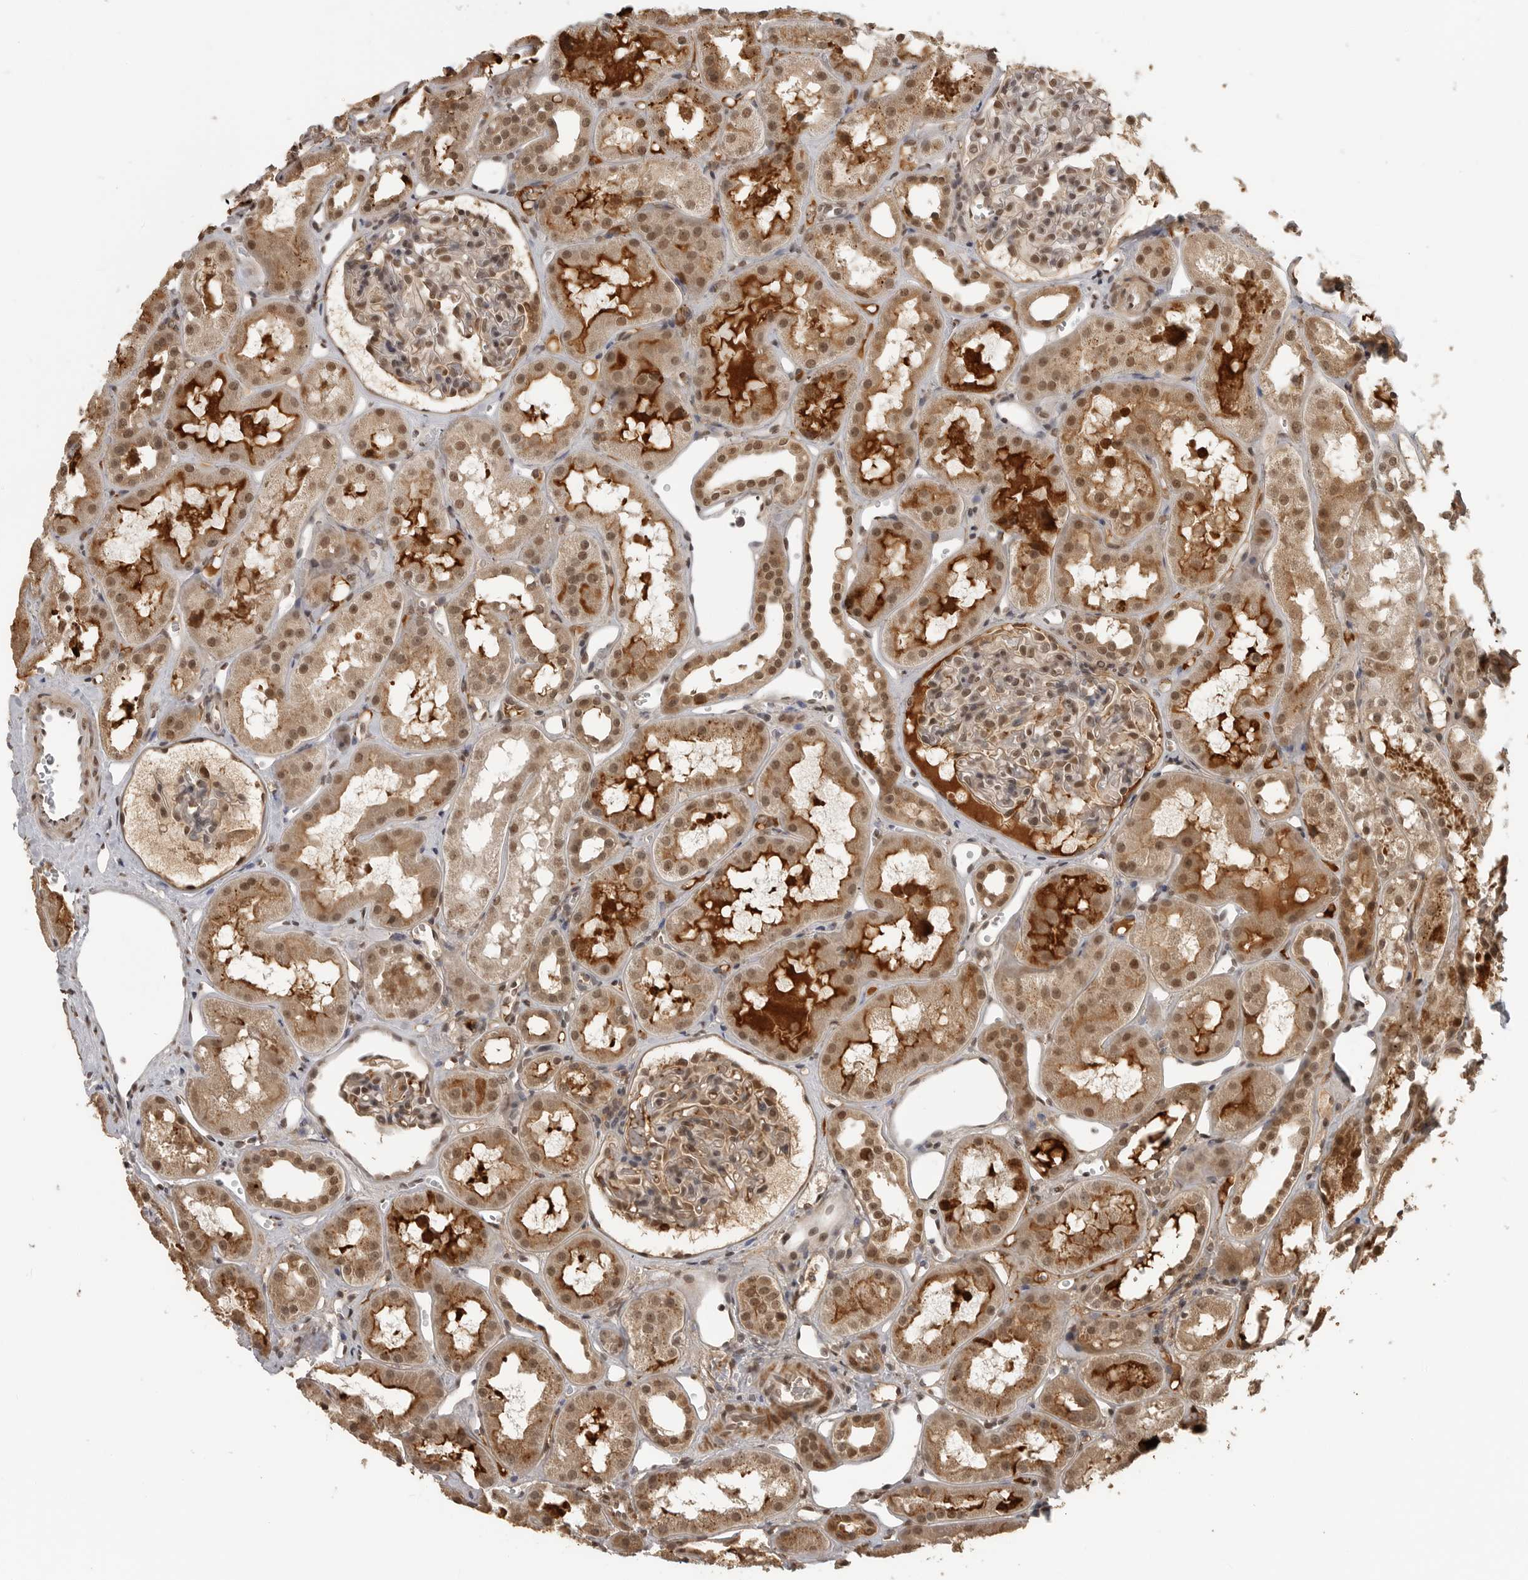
{"staining": {"intensity": "moderate", "quantity": ">75%", "location": "nuclear"}, "tissue": "kidney", "cell_type": "Cells in glomeruli", "image_type": "normal", "snomed": [{"axis": "morphology", "description": "Normal tissue, NOS"}, {"axis": "topography", "description": "Kidney"}], "caption": "A brown stain shows moderate nuclear positivity of a protein in cells in glomeruli of normal kidney. The protein of interest is stained brown, and the nuclei are stained in blue (DAB (3,3'-diaminobenzidine) IHC with brightfield microscopy, high magnification).", "gene": "CLOCK", "patient": {"sex": "male", "age": 16}}